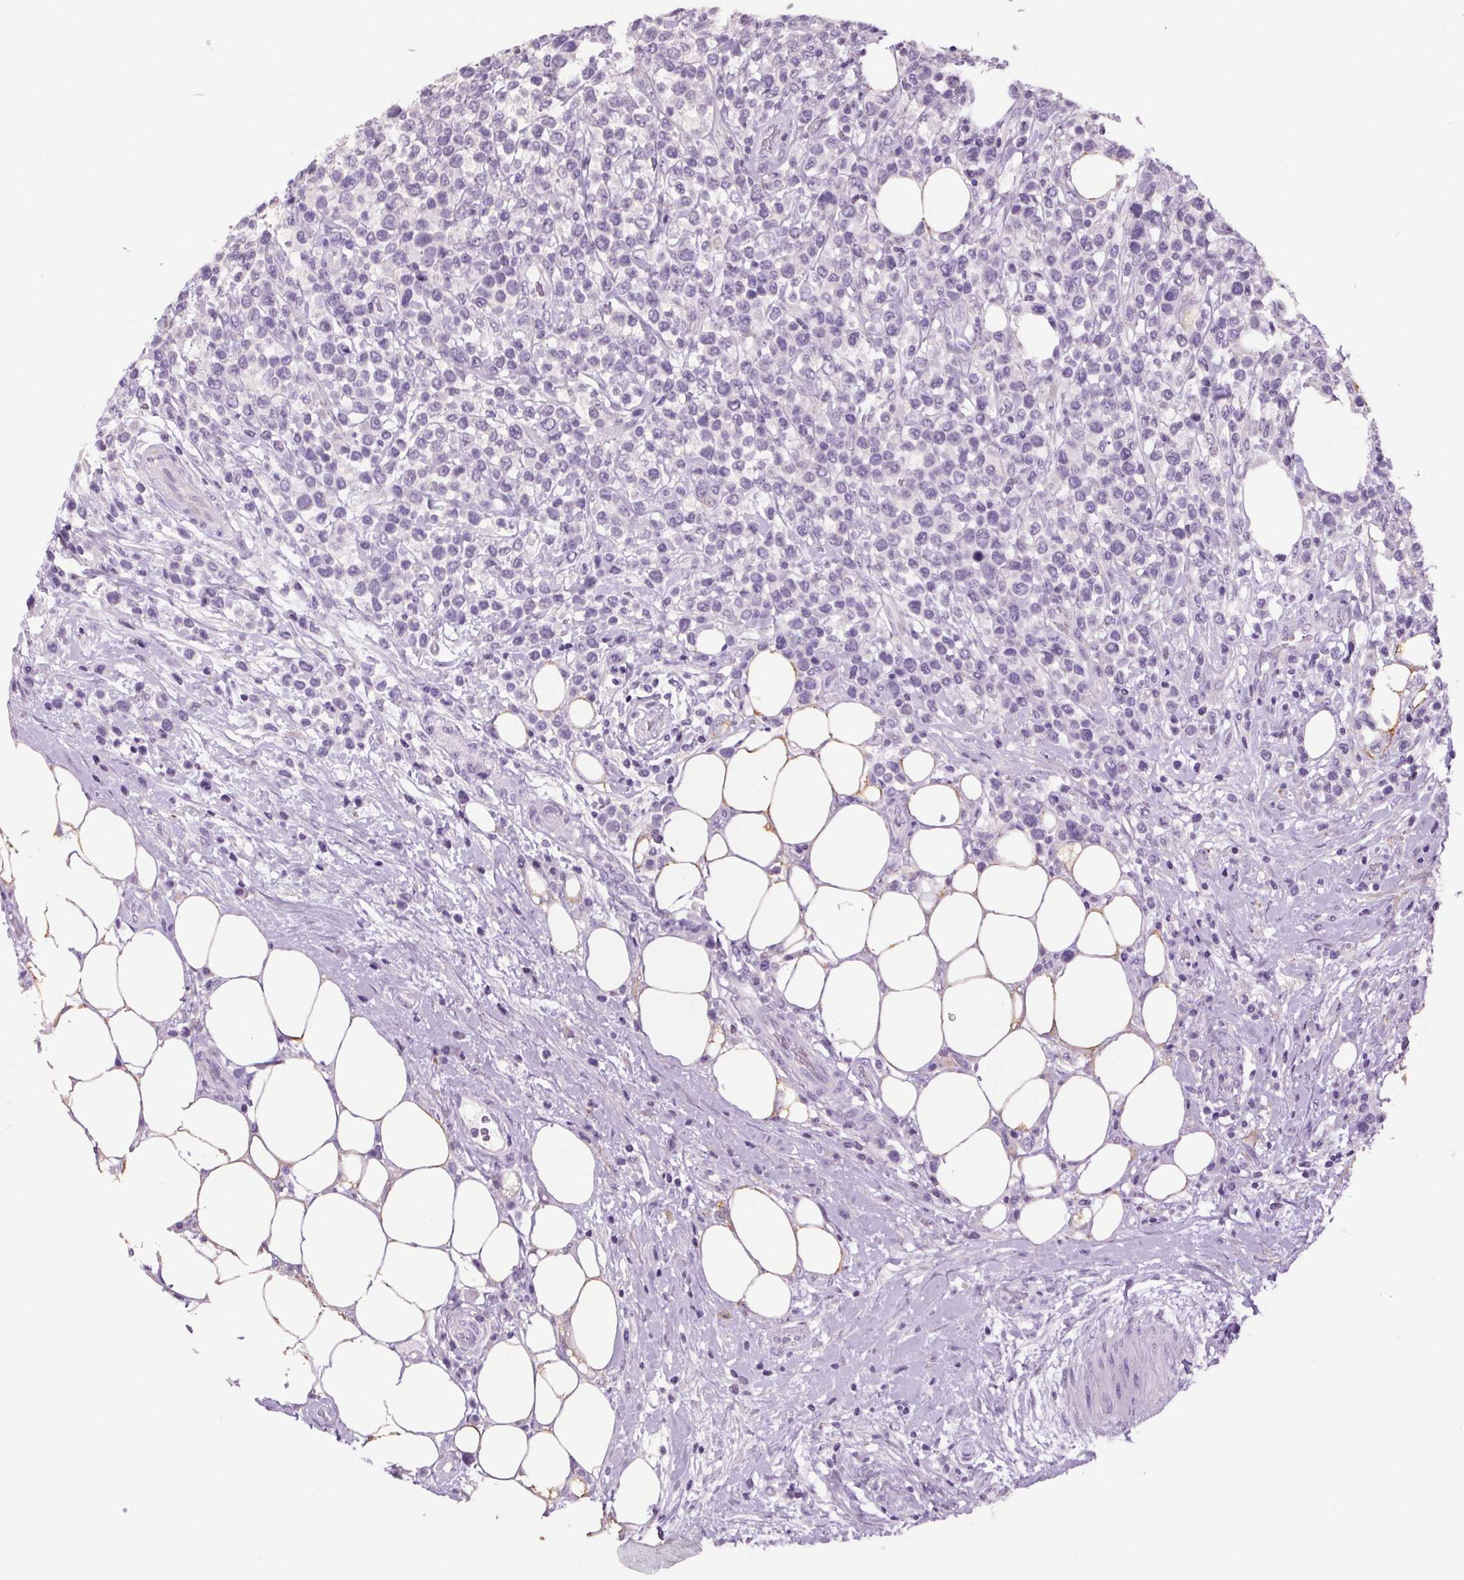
{"staining": {"intensity": "negative", "quantity": "none", "location": "none"}, "tissue": "lymphoma", "cell_type": "Tumor cells", "image_type": "cancer", "snomed": [{"axis": "morphology", "description": "Malignant lymphoma, non-Hodgkin's type, High grade"}, {"axis": "topography", "description": "Soft tissue"}], "caption": "This is a image of IHC staining of lymphoma, which shows no positivity in tumor cells.", "gene": "GPIHBP1", "patient": {"sex": "female", "age": 56}}